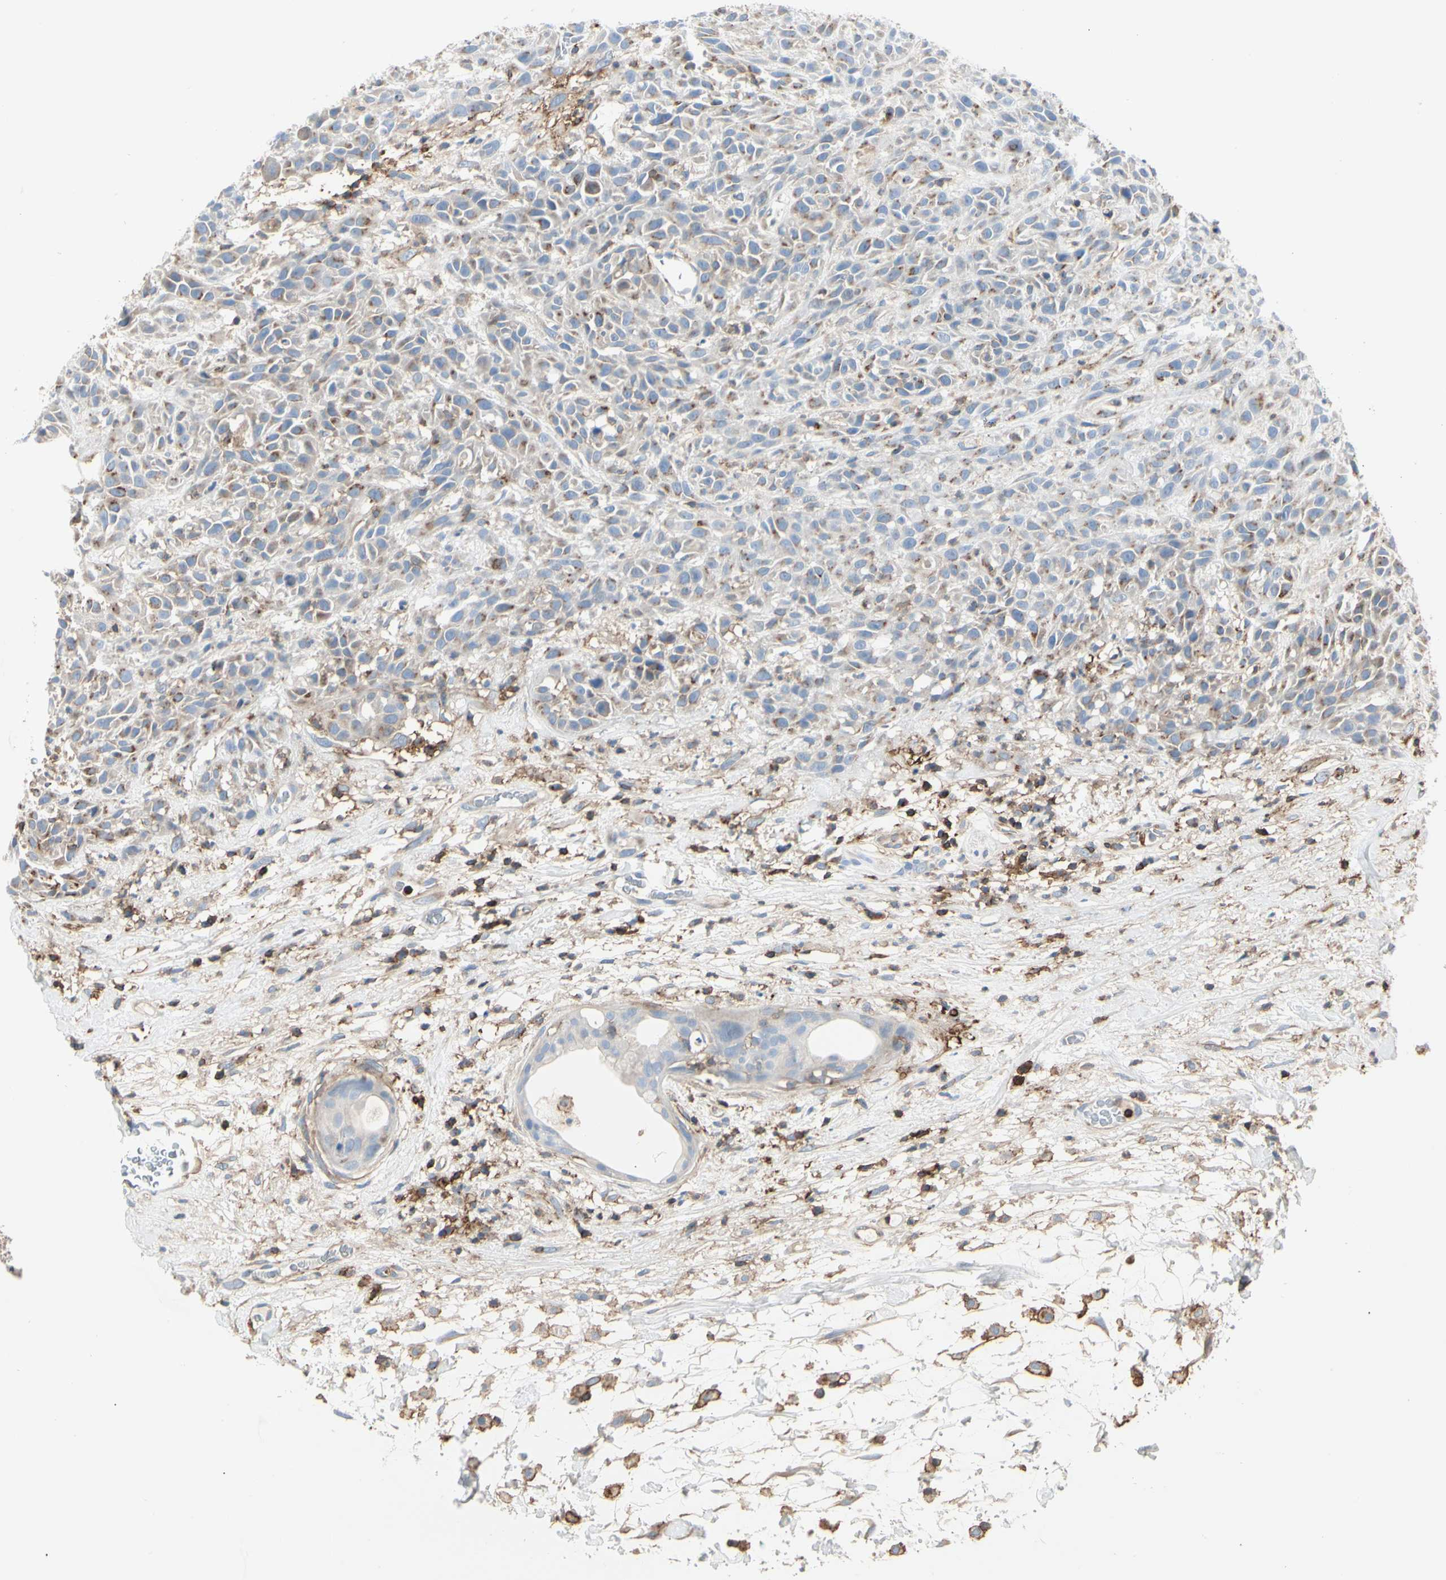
{"staining": {"intensity": "weak", "quantity": "25%-75%", "location": "cytoplasmic/membranous"}, "tissue": "head and neck cancer", "cell_type": "Tumor cells", "image_type": "cancer", "snomed": [{"axis": "morphology", "description": "Normal tissue, NOS"}, {"axis": "morphology", "description": "Squamous cell carcinoma, NOS"}, {"axis": "topography", "description": "Cartilage tissue"}, {"axis": "topography", "description": "Head-Neck"}], "caption": "High-magnification brightfield microscopy of squamous cell carcinoma (head and neck) stained with DAB (3,3'-diaminobenzidine) (brown) and counterstained with hematoxylin (blue). tumor cells exhibit weak cytoplasmic/membranous expression is present in about25%-75% of cells.", "gene": "CLEC2B", "patient": {"sex": "male", "age": 62}}